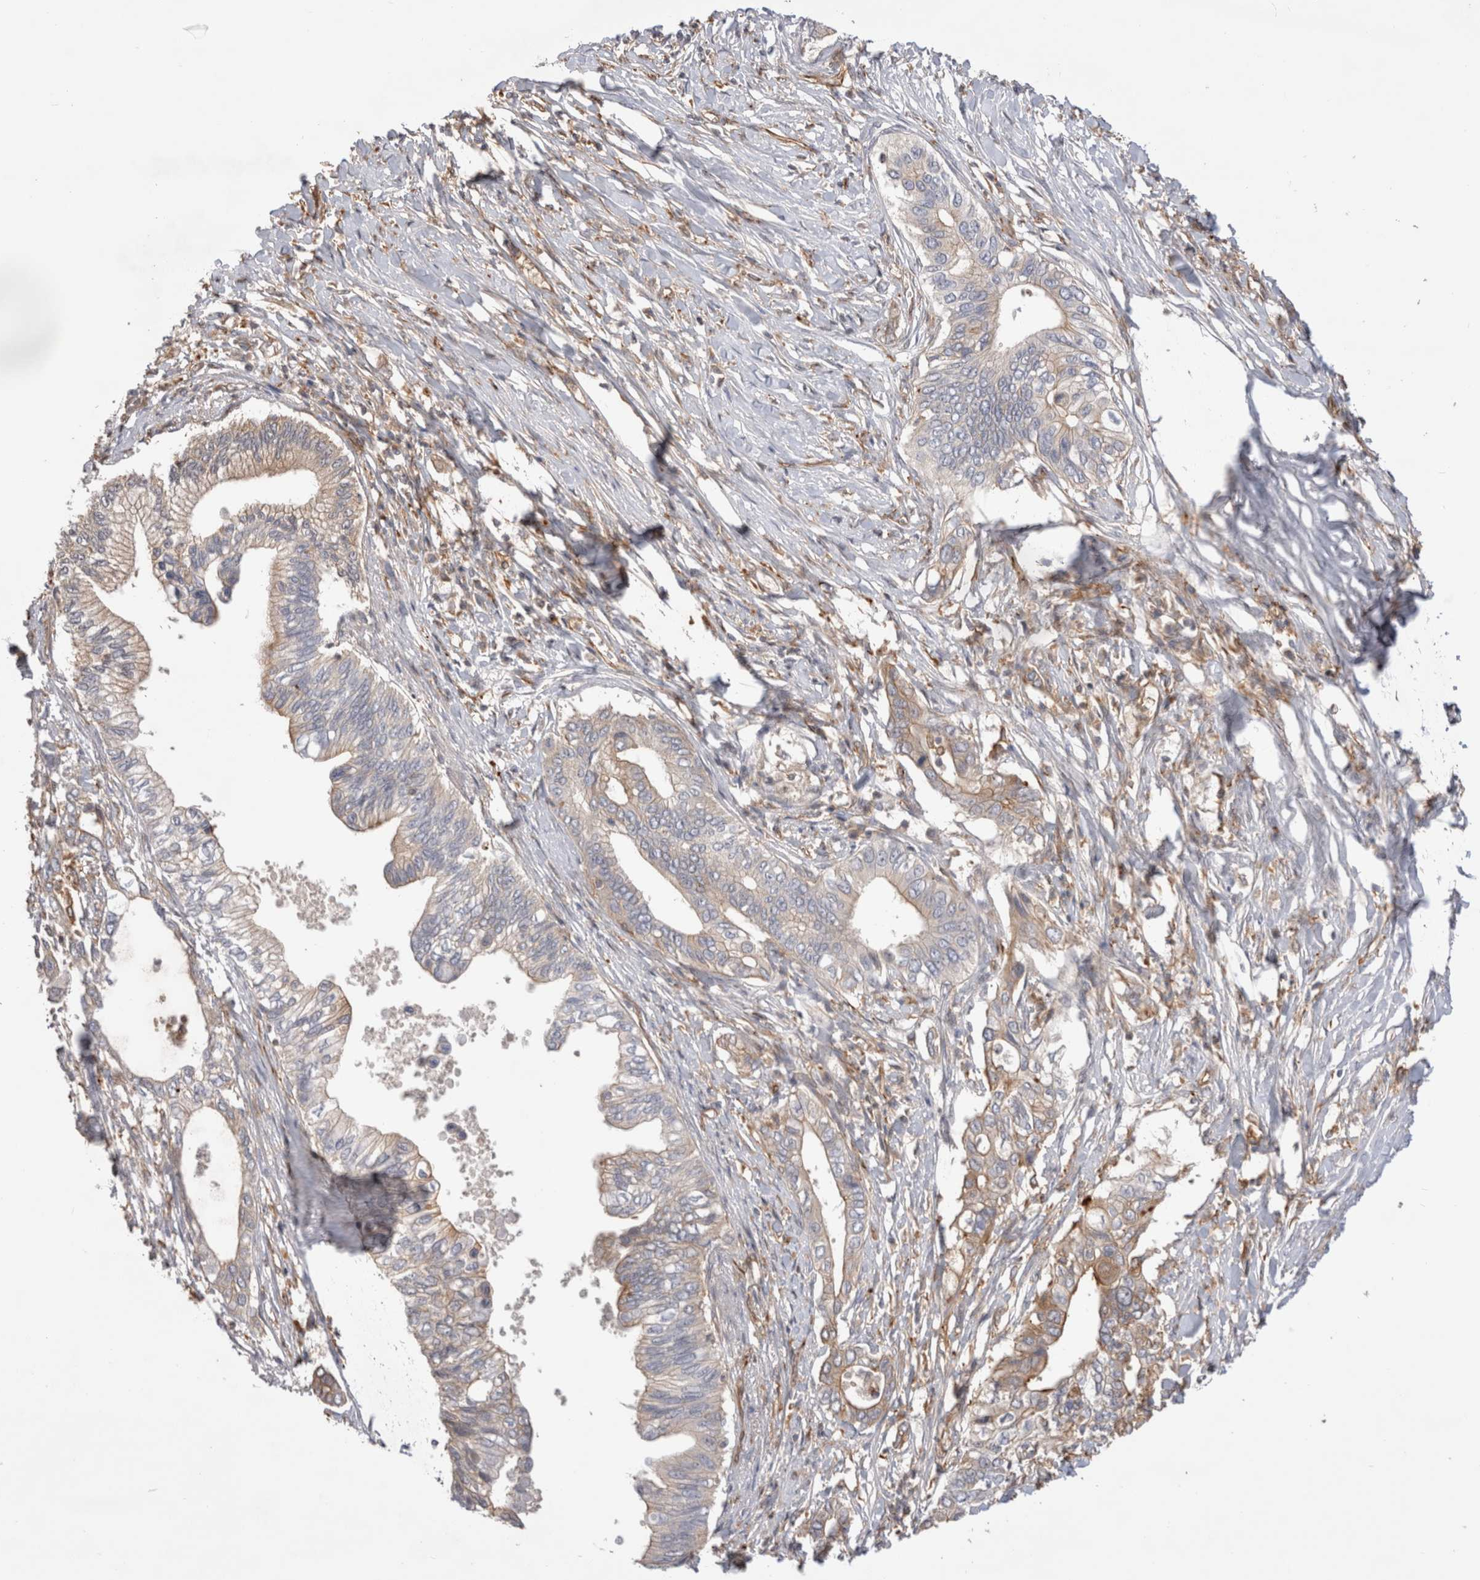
{"staining": {"intensity": "moderate", "quantity": "<25%", "location": "cytoplasmic/membranous"}, "tissue": "pancreatic cancer", "cell_type": "Tumor cells", "image_type": "cancer", "snomed": [{"axis": "morphology", "description": "Normal tissue, NOS"}, {"axis": "morphology", "description": "Adenocarcinoma, NOS"}, {"axis": "topography", "description": "Pancreas"}, {"axis": "topography", "description": "Peripheral nerve tissue"}], "caption": "Immunohistochemical staining of adenocarcinoma (pancreatic) demonstrates low levels of moderate cytoplasmic/membranous protein staining in about <25% of tumor cells. (DAB = brown stain, brightfield microscopy at high magnification).", "gene": "BNIP2", "patient": {"sex": "male", "age": 59}}